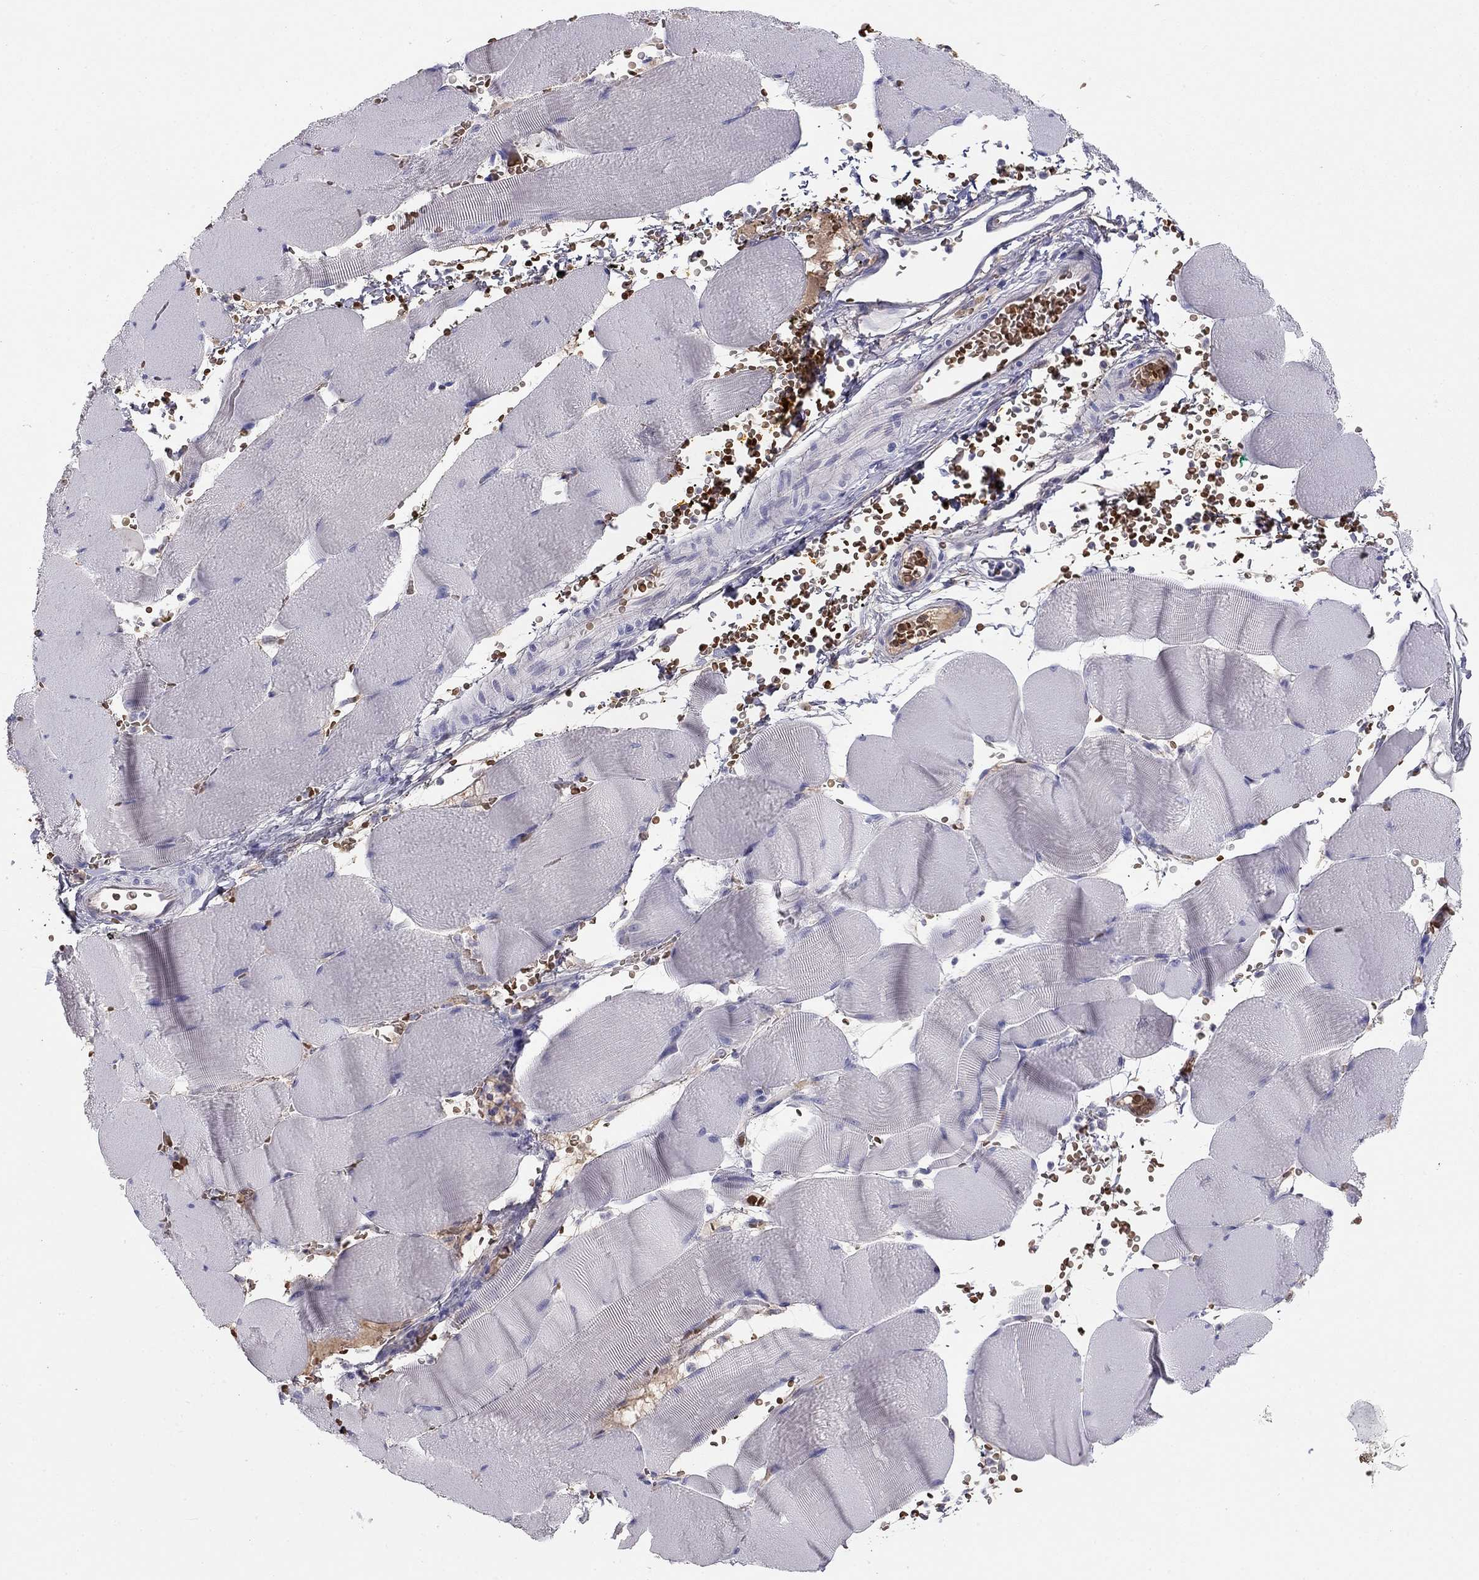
{"staining": {"intensity": "negative", "quantity": "none", "location": "none"}, "tissue": "skeletal muscle", "cell_type": "Myocytes", "image_type": "normal", "snomed": [{"axis": "morphology", "description": "Normal tissue, NOS"}, {"axis": "topography", "description": "Skeletal muscle"}], "caption": "Image shows no protein expression in myocytes of unremarkable skeletal muscle. The staining was performed using DAB to visualize the protein expression in brown, while the nuclei were stained in blue with hematoxylin (Magnification: 20x).", "gene": "RHCE", "patient": {"sex": "male", "age": 56}}